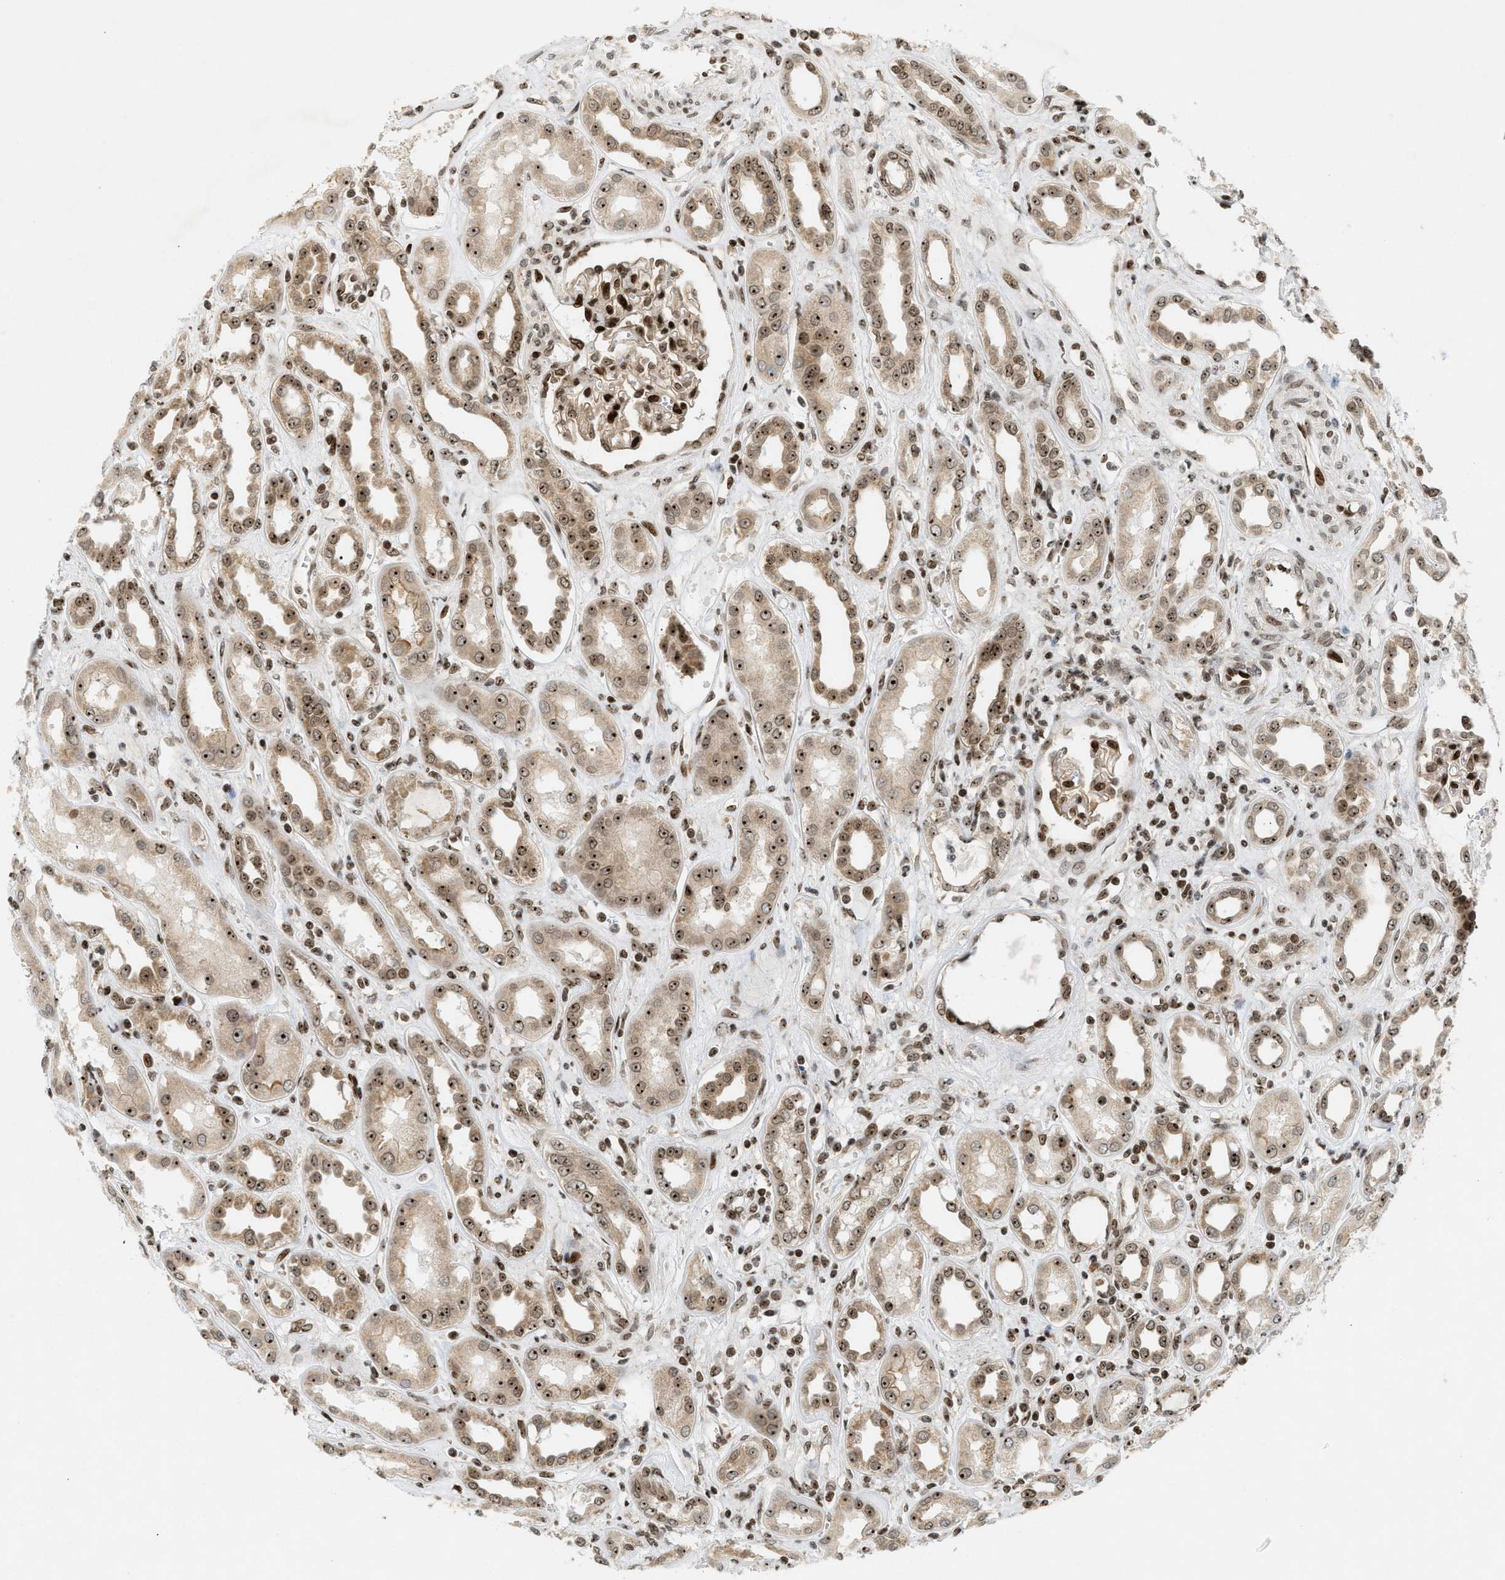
{"staining": {"intensity": "strong", "quantity": ">75%", "location": "nuclear"}, "tissue": "kidney", "cell_type": "Cells in glomeruli", "image_type": "normal", "snomed": [{"axis": "morphology", "description": "Normal tissue, NOS"}, {"axis": "topography", "description": "Kidney"}], "caption": "The histopathology image shows a brown stain indicating the presence of a protein in the nuclear of cells in glomeruli in kidney.", "gene": "ZNF22", "patient": {"sex": "male", "age": 59}}